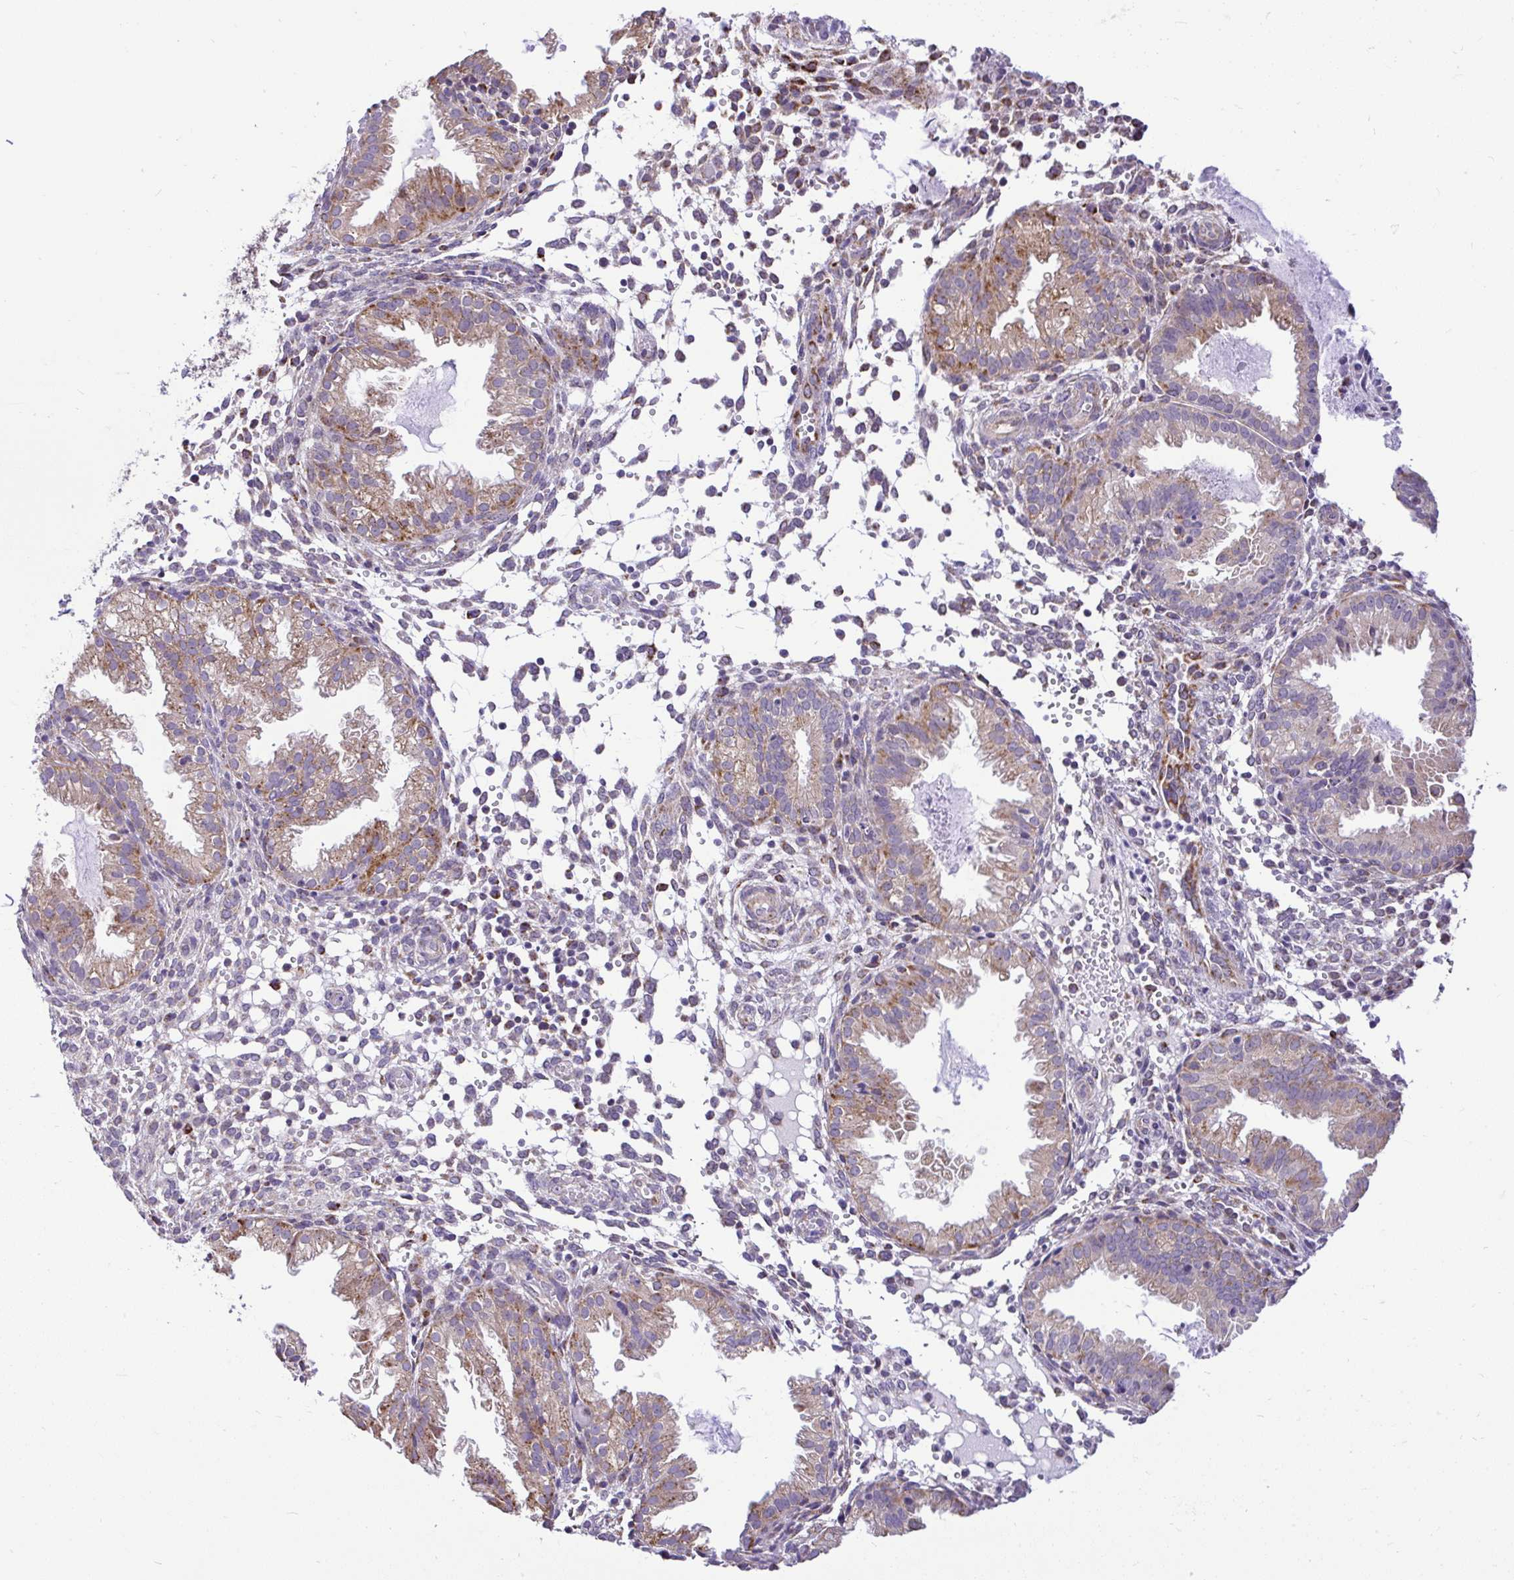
{"staining": {"intensity": "moderate", "quantity": "<25%", "location": "cytoplasmic/membranous"}, "tissue": "endometrium", "cell_type": "Cells in endometrial stroma", "image_type": "normal", "snomed": [{"axis": "morphology", "description": "Normal tissue, NOS"}, {"axis": "topography", "description": "Endometrium"}], "caption": "High-power microscopy captured an immunohistochemistry photomicrograph of normal endometrium, revealing moderate cytoplasmic/membranous expression in about <25% of cells in endometrial stroma.", "gene": "PYCR2", "patient": {"sex": "female", "age": 33}}